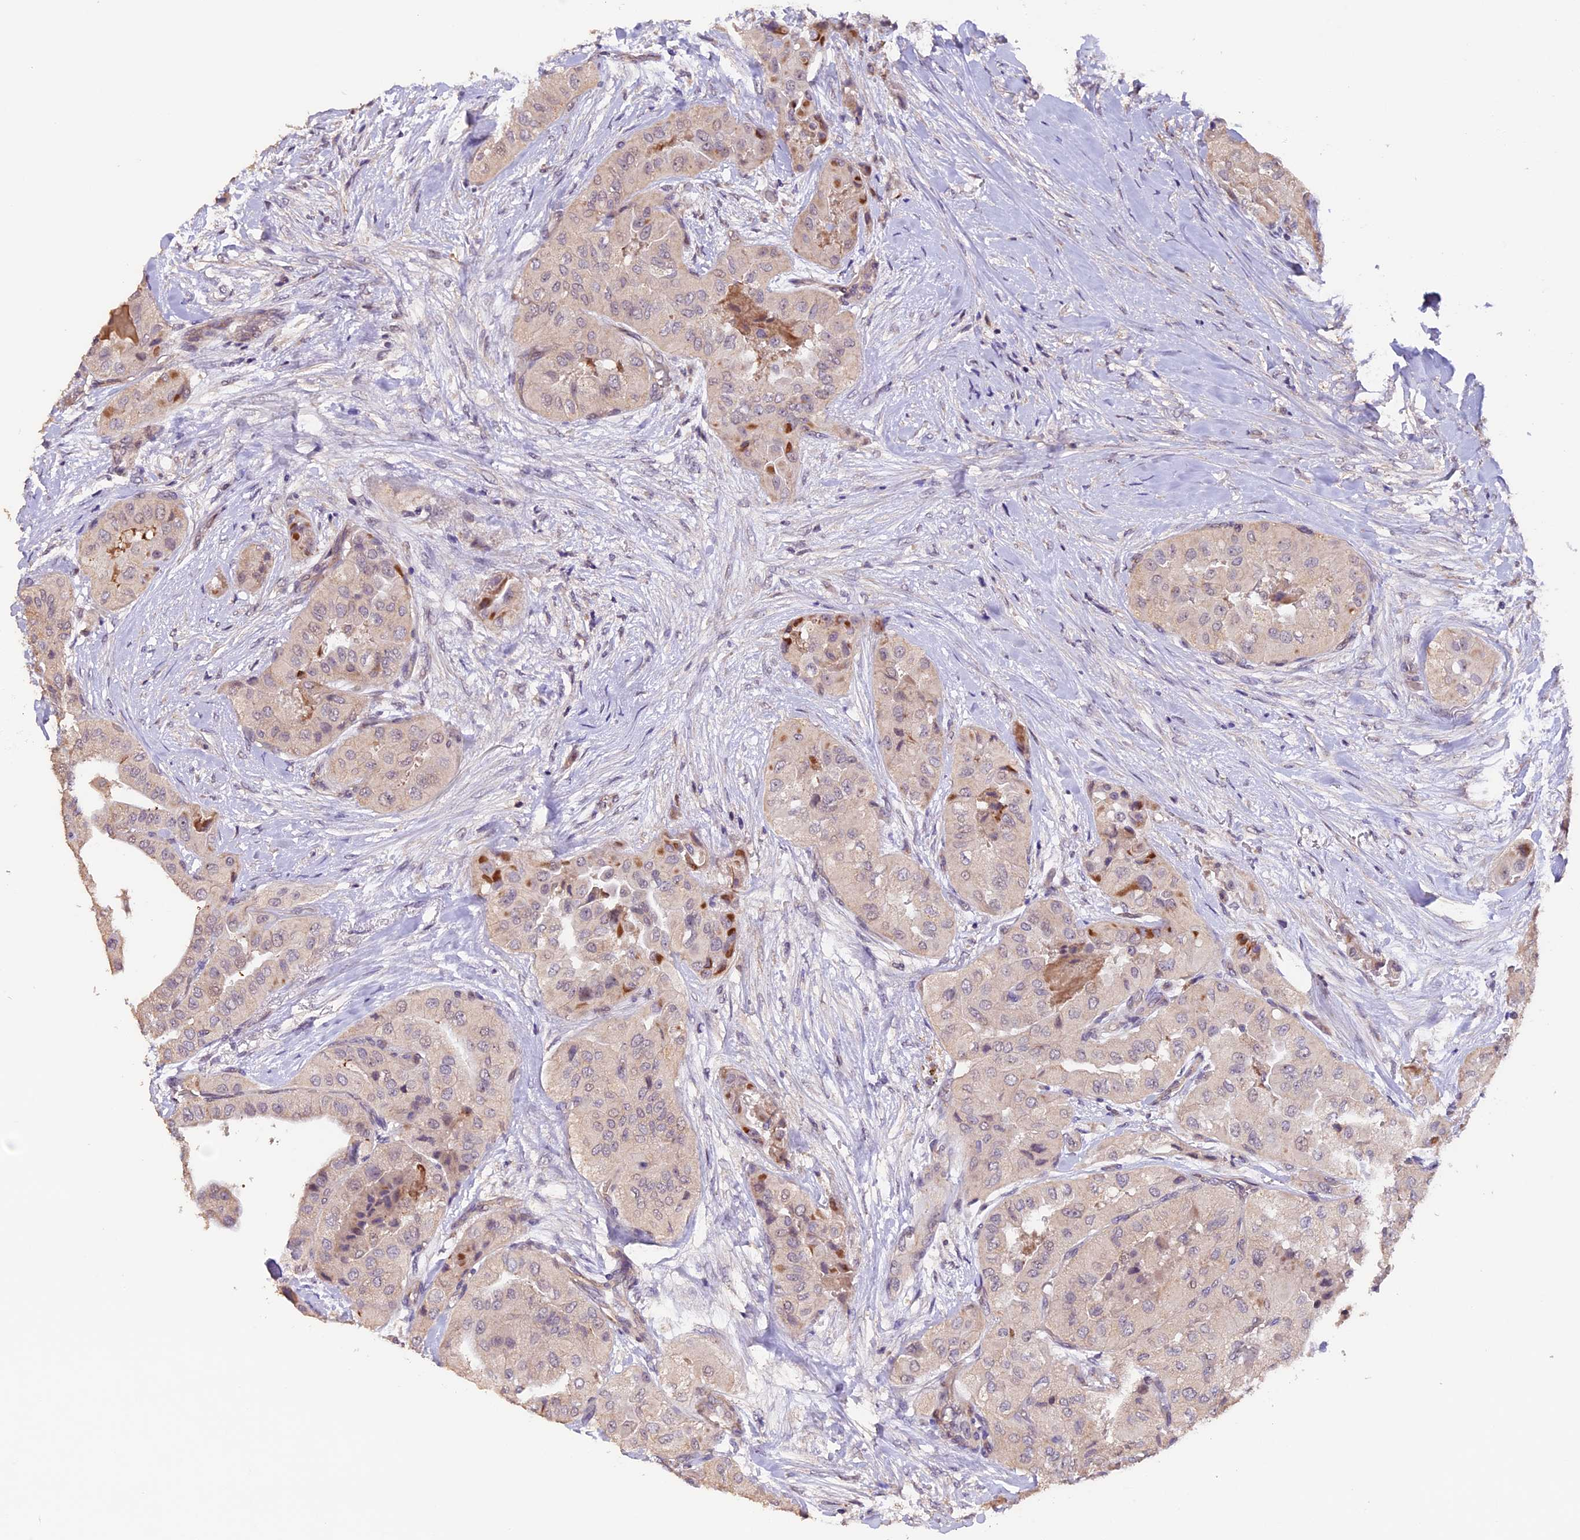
{"staining": {"intensity": "moderate", "quantity": "<25%", "location": "cytoplasmic/membranous"}, "tissue": "thyroid cancer", "cell_type": "Tumor cells", "image_type": "cancer", "snomed": [{"axis": "morphology", "description": "Normal tissue, NOS"}, {"axis": "morphology", "description": "Papillary adenocarcinoma, NOS"}, {"axis": "topography", "description": "Thyroid gland"}], "caption": "IHC (DAB) staining of thyroid papillary adenocarcinoma demonstrates moderate cytoplasmic/membranous protein positivity in approximately <25% of tumor cells.", "gene": "GNB5", "patient": {"sex": "female", "age": 59}}